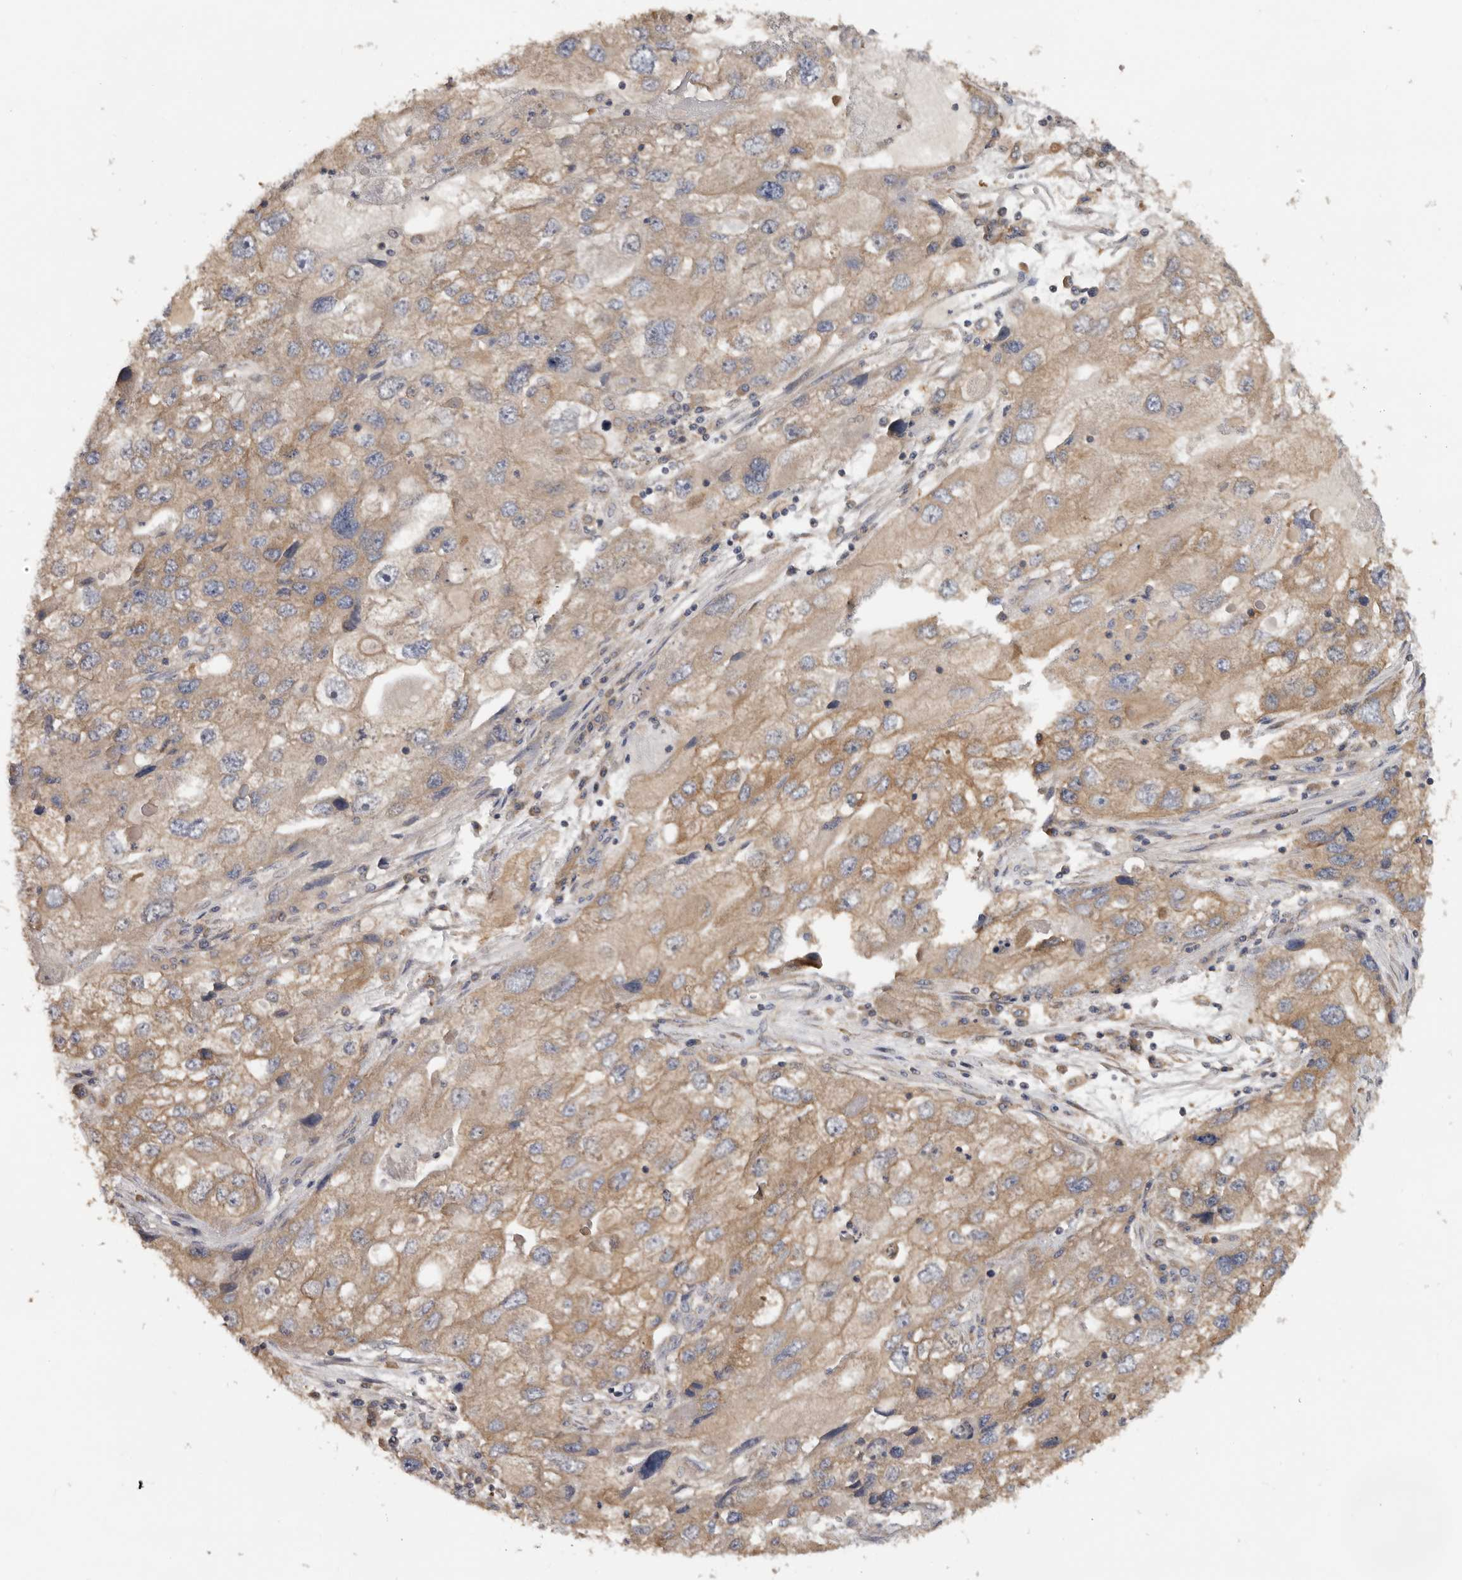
{"staining": {"intensity": "moderate", "quantity": ">75%", "location": "cytoplasmic/membranous"}, "tissue": "endometrial cancer", "cell_type": "Tumor cells", "image_type": "cancer", "snomed": [{"axis": "morphology", "description": "Adenocarcinoma, NOS"}, {"axis": "topography", "description": "Endometrium"}], "caption": "Immunohistochemistry (IHC) (DAB (3,3'-diaminobenzidine)) staining of human adenocarcinoma (endometrial) demonstrates moderate cytoplasmic/membranous protein expression in about >75% of tumor cells. Immunohistochemistry stains the protein of interest in brown and the nuclei are stained blue.", "gene": "PPP1R42", "patient": {"sex": "female", "age": 49}}